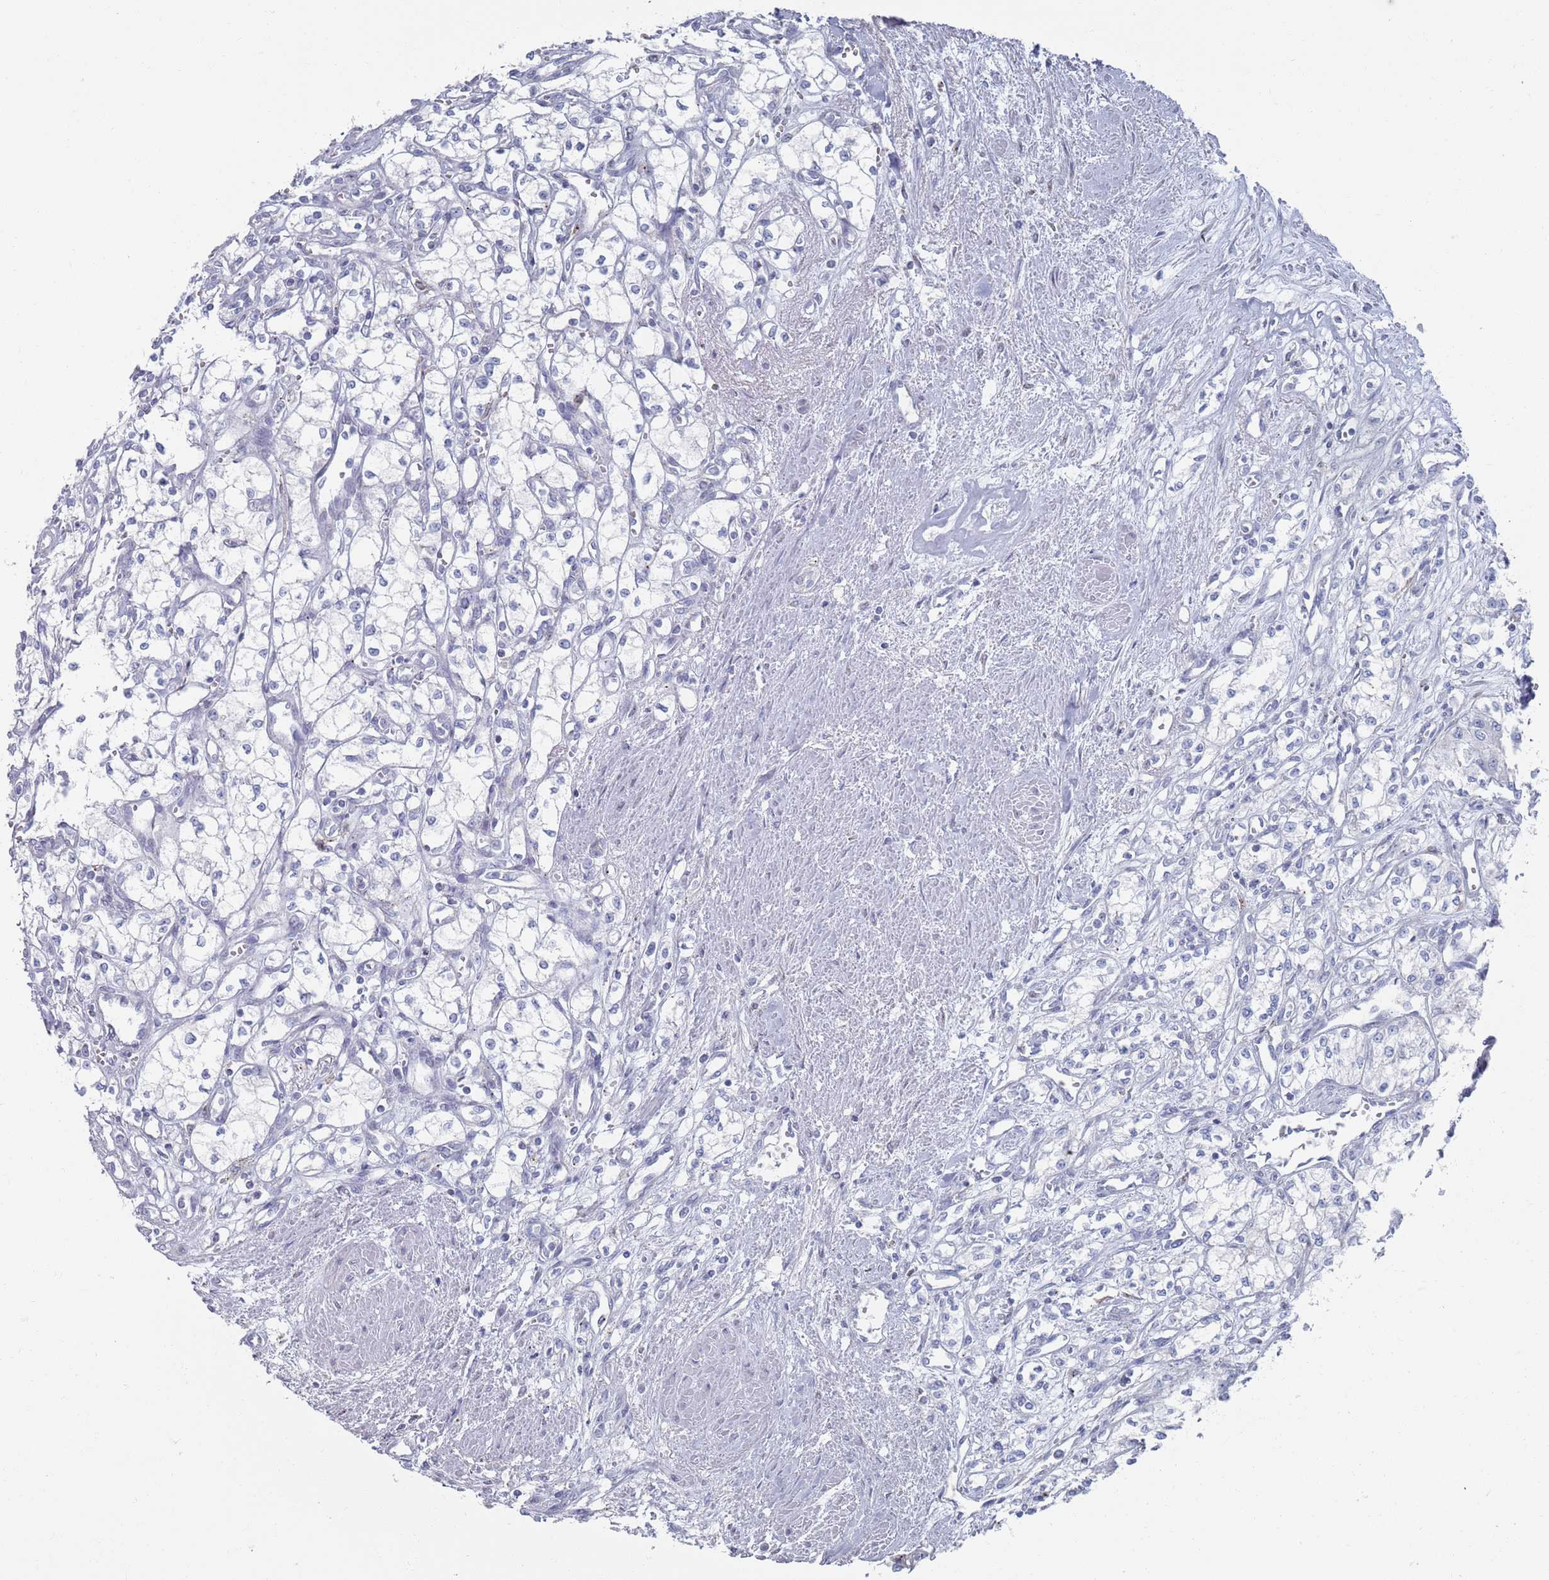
{"staining": {"intensity": "negative", "quantity": "none", "location": "none"}, "tissue": "renal cancer", "cell_type": "Tumor cells", "image_type": "cancer", "snomed": [{"axis": "morphology", "description": "Adenocarcinoma, NOS"}, {"axis": "topography", "description": "Kidney"}], "caption": "Immunohistochemical staining of renal cancer exhibits no significant expression in tumor cells.", "gene": "MAT1A", "patient": {"sex": "male", "age": 59}}